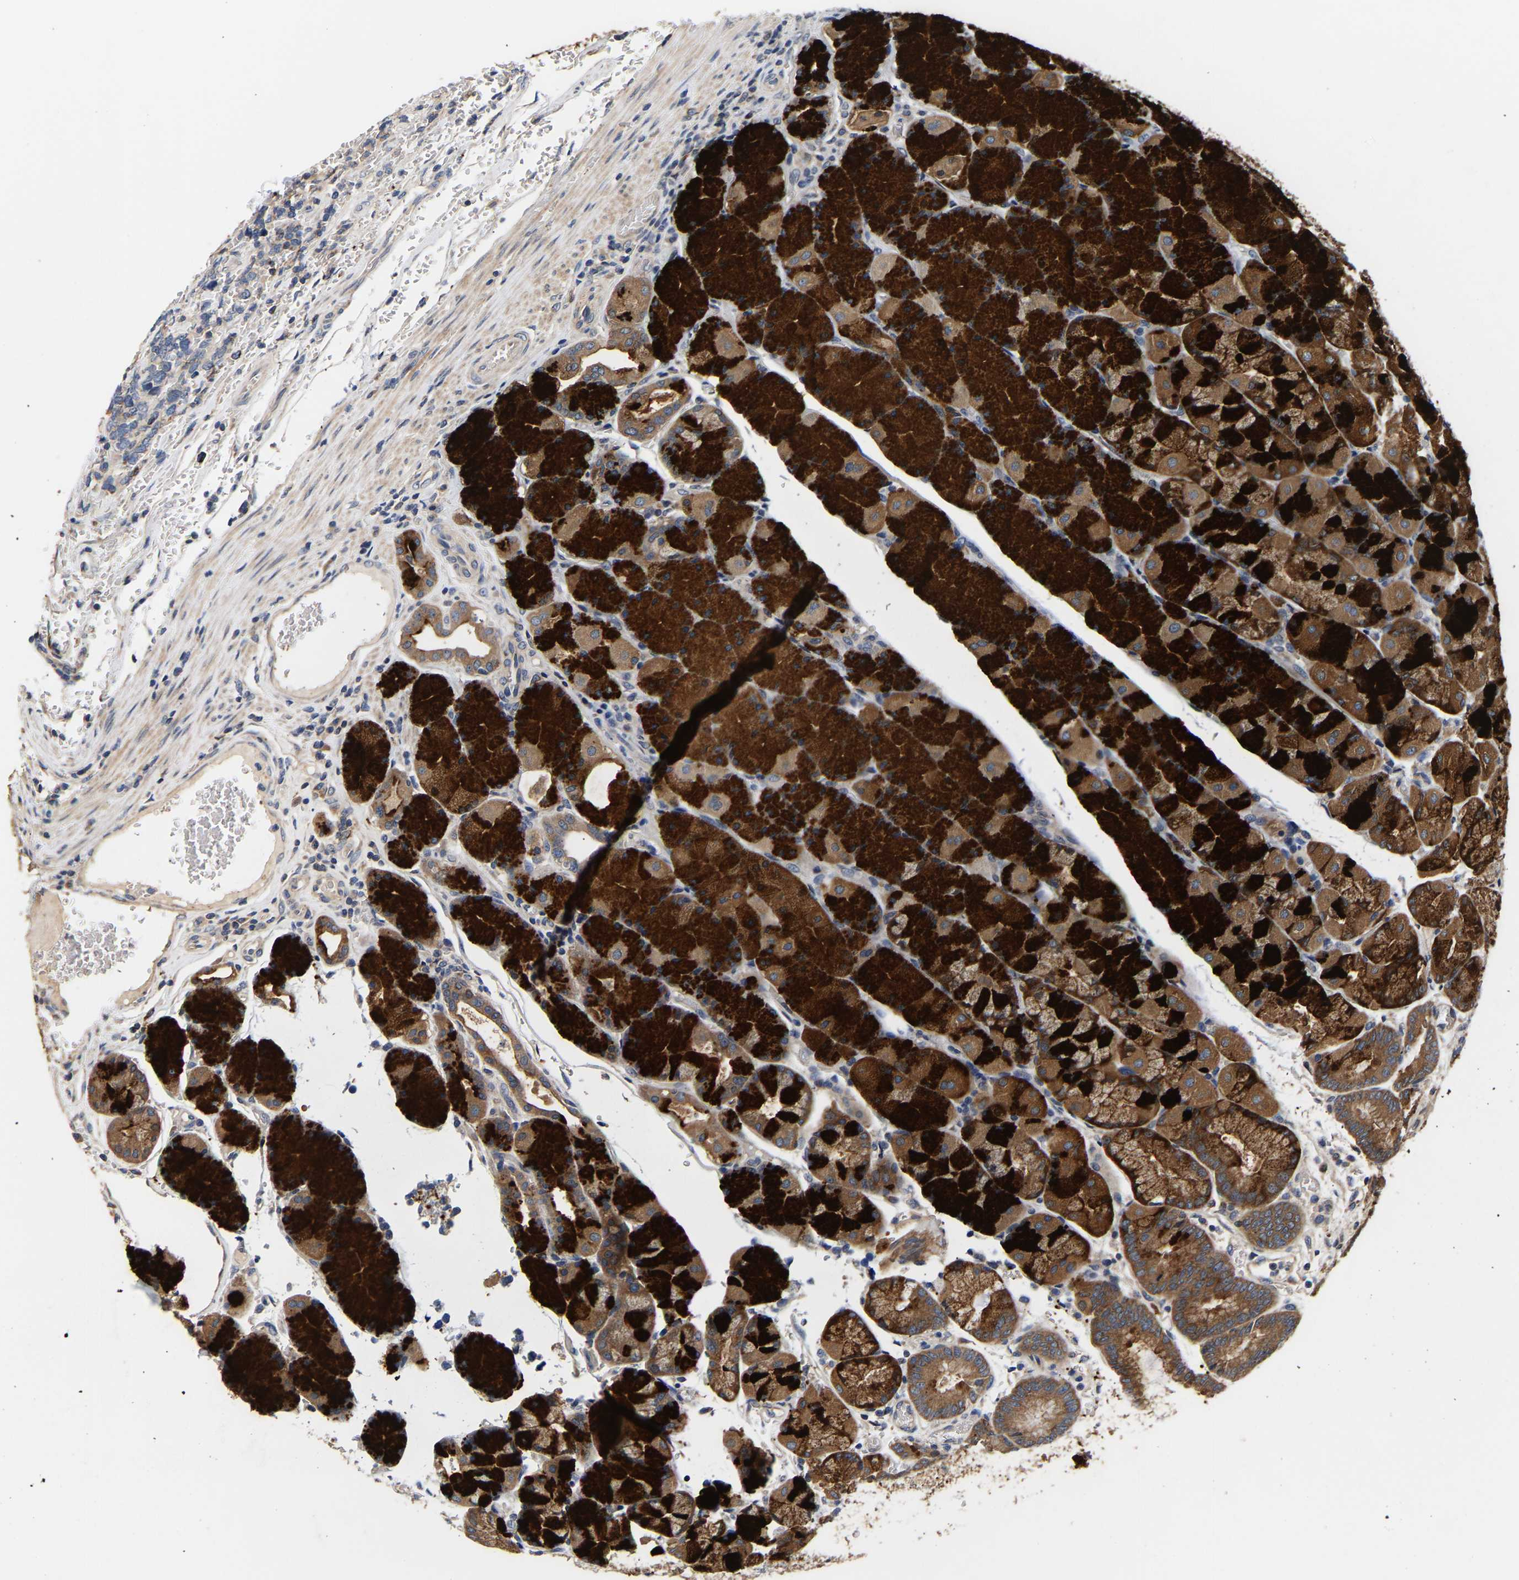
{"staining": {"intensity": "strong", "quantity": ">75%", "location": "cytoplasmic/membranous"}, "tissue": "stomach", "cell_type": "Glandular cells", "image_type": "normal", "snomed": [{"axis": "morphology", "description": "Normal tissue, NOS"}, {"axis": "morphology", "description": "Carcinoid, malignant, NOS"}, {"axis": "topography", "description": "Stomach, upper"}], "caption": "Immunohistochemical staining of normal stomach displays >75% levels of strong cytoplasmic/membranous protein positivity in about >75% of glandular cells.", "gene": "LRBA", "patient": {"sex": "male", "age": 39}}